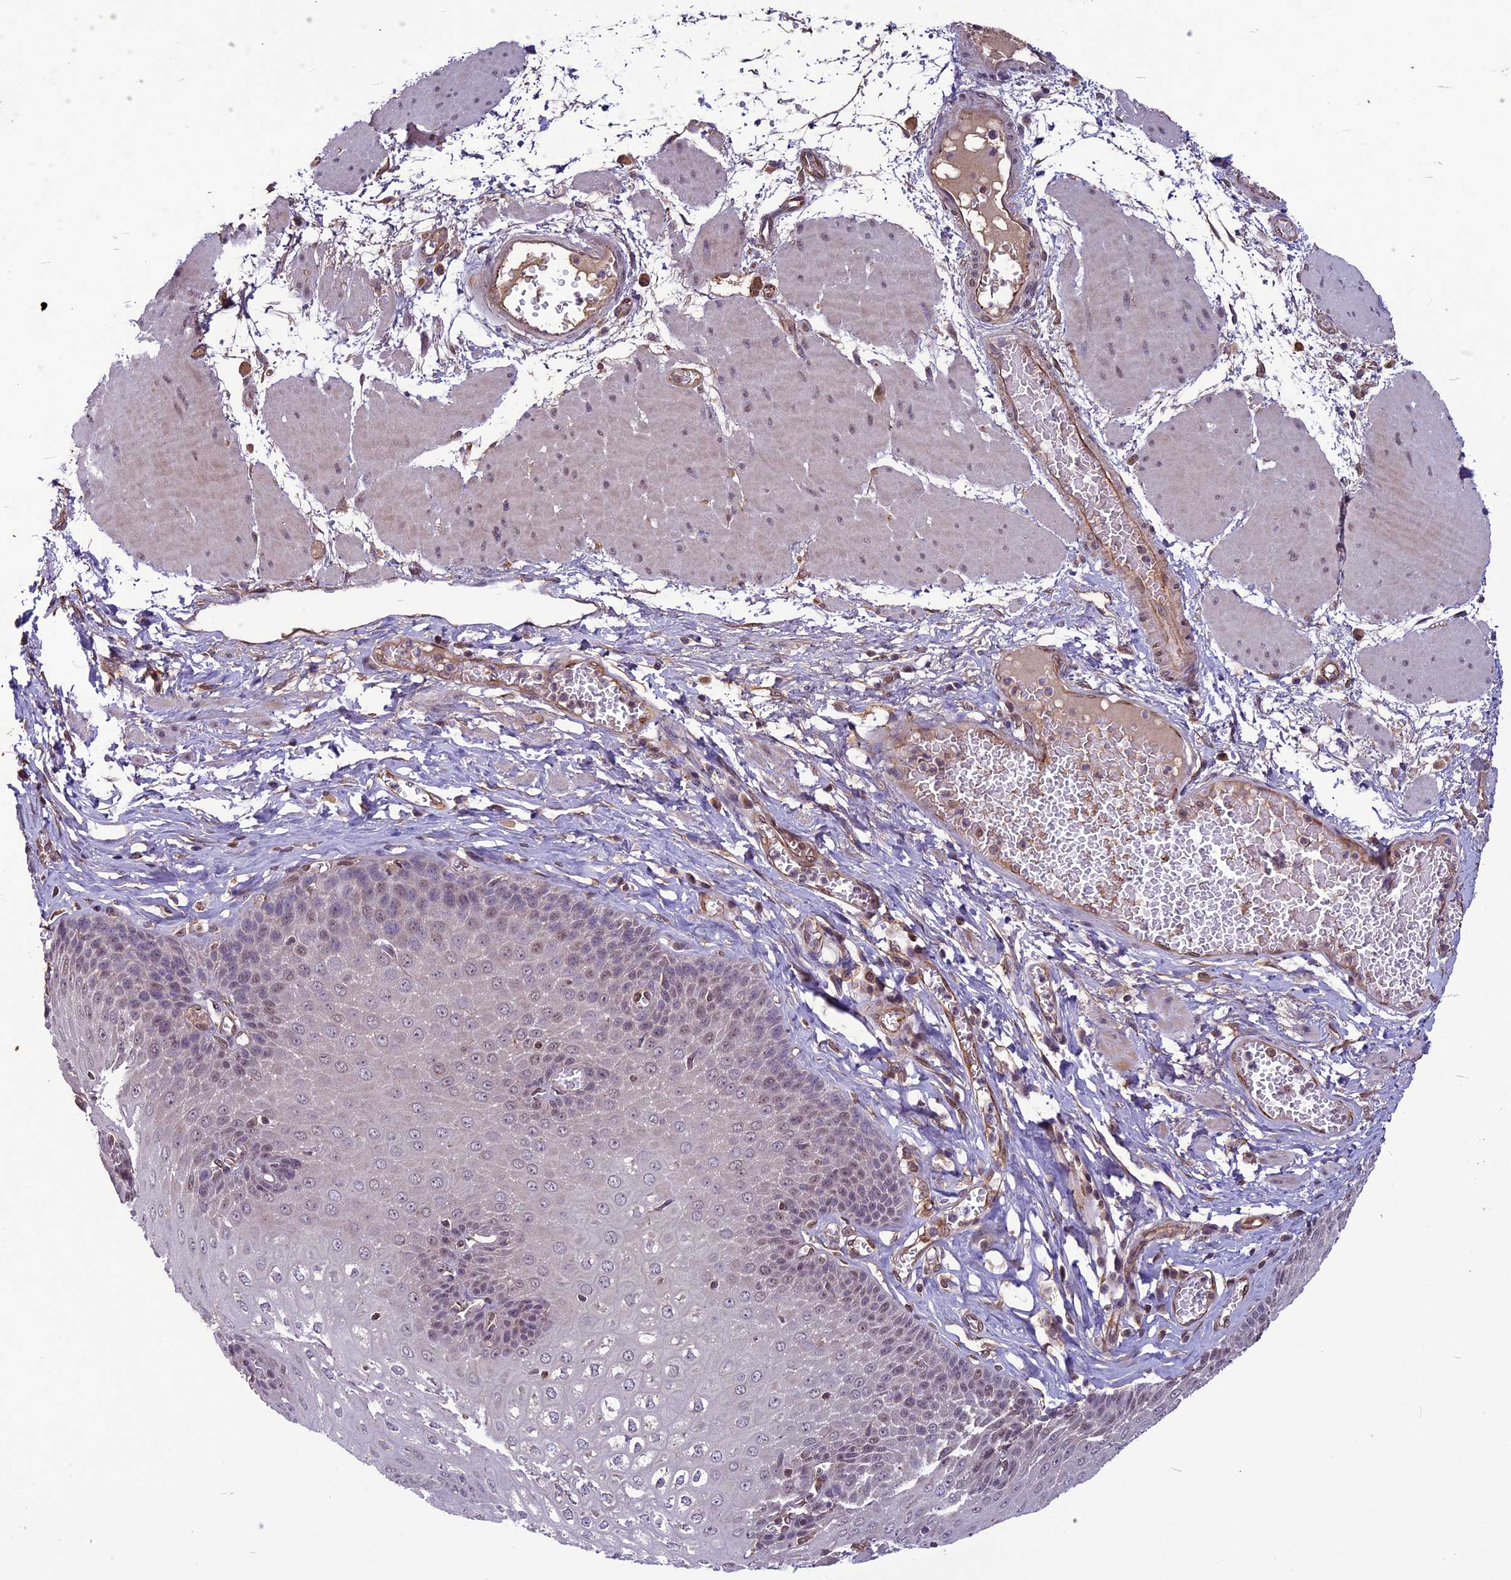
{"staining": {"intensity": "weak", "quantity": "<25%", "location": "nuclear"}, "tissue": "esophagus", "cell_type": "Squamous epithelial cells", "image_type": "normal", "snomed": [{"axis": "morphology", "description": "Normal tissue, NOS"}, {"axis": "topography", "description": "Esophagus"}], "caption": "This histopathology image is of normal esophagus stained with immunohistochemistry (IHC) to label a protein in brown with the nuclei are counter-stained blue. There is no staining in squamous epithelial cells.", "gene": "C3orf70", "patient": {"sex": "male", "age": 60}}